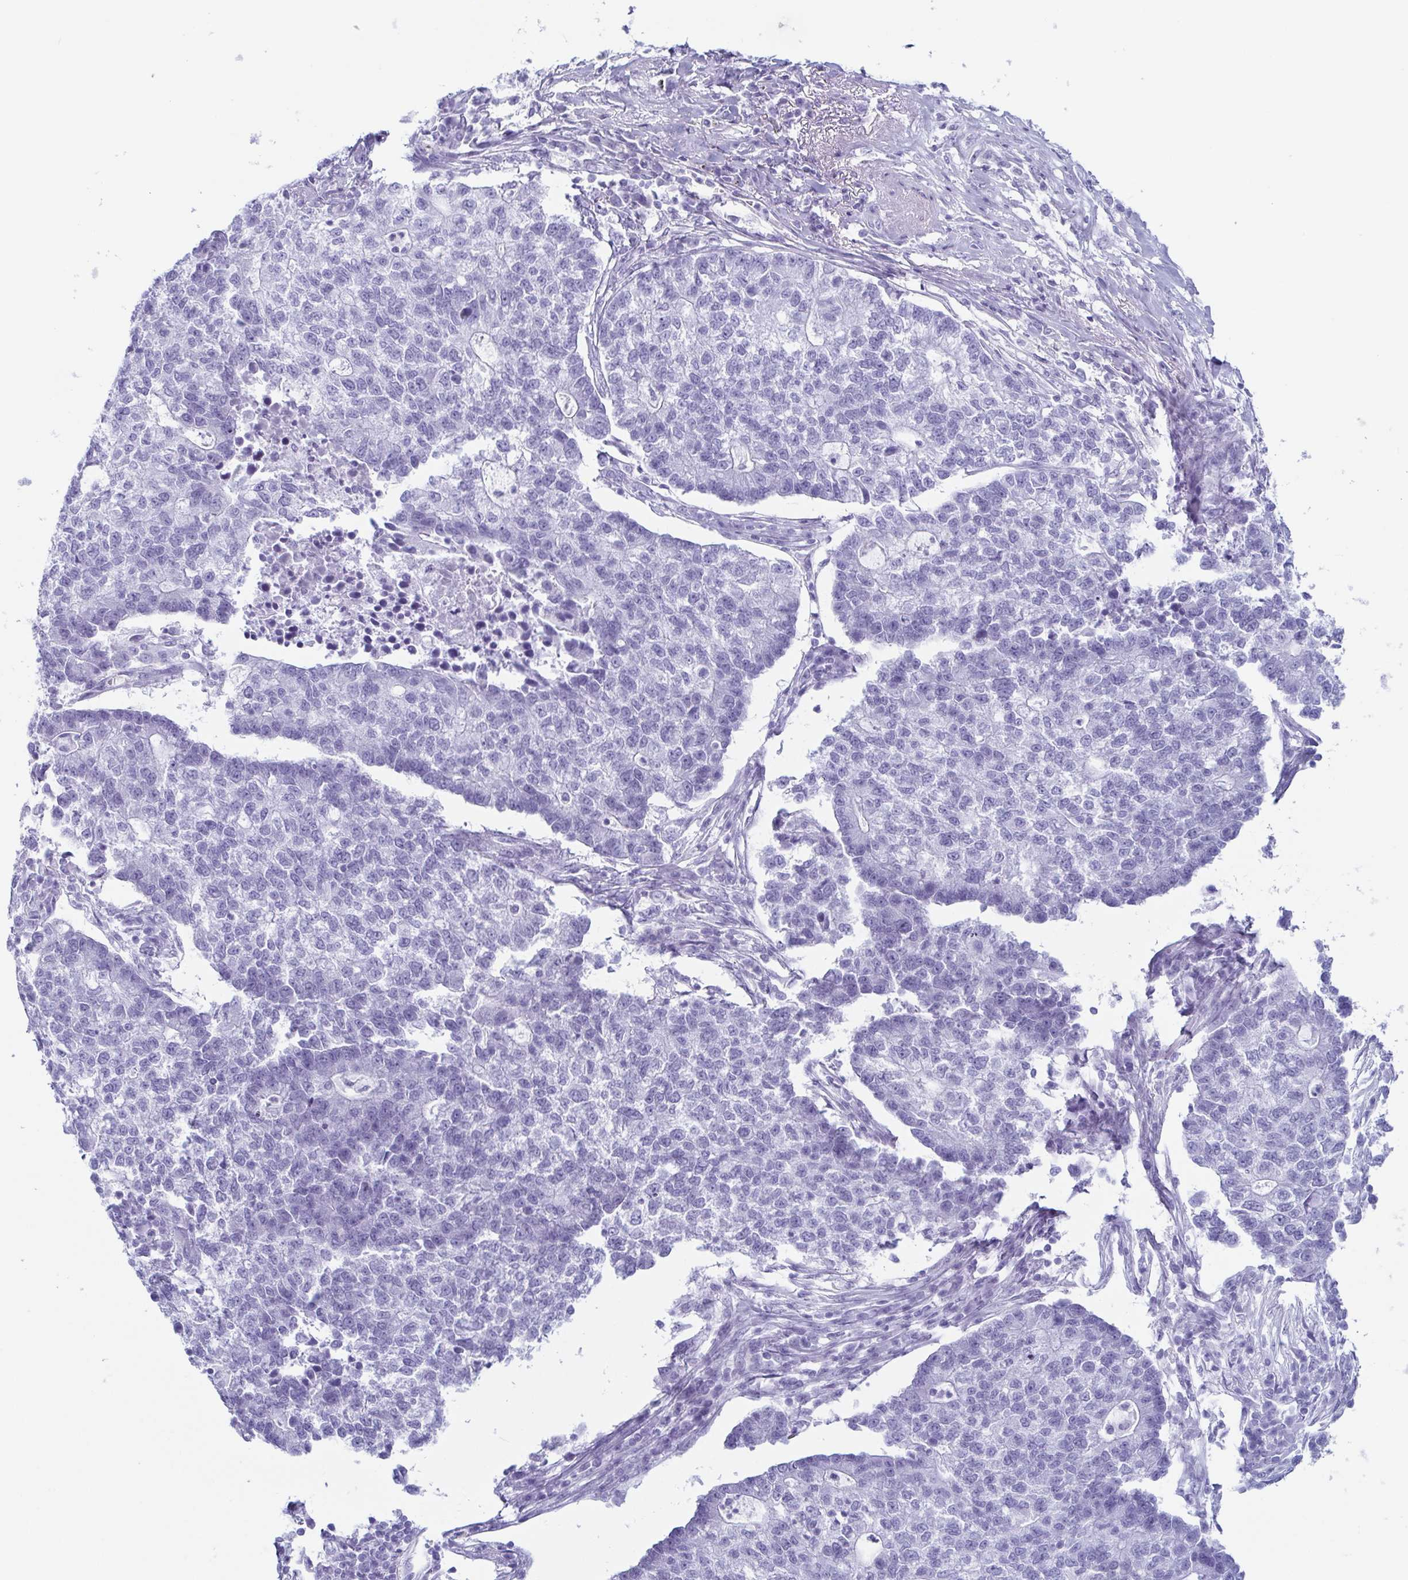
{"staining": {"intensity": "negative", "quantity": "none", "location": "none"}, "tissue": "lung cancer", "cell_type": "Tumor cells", "image_type": "cancer", "snomed": [{"axis": "morphology", "description": "Adenocarcinoma, NOS"}, {"axis": "topography", "description": "Lung"}], "caption": "DAB (3,3'-diaminobenzidine) immunohistochemical staining of human lung cancer shows no significant staining in tumor cells.", "gene": "ENKUR", "patient": {"sex": "male", "age": 57}}